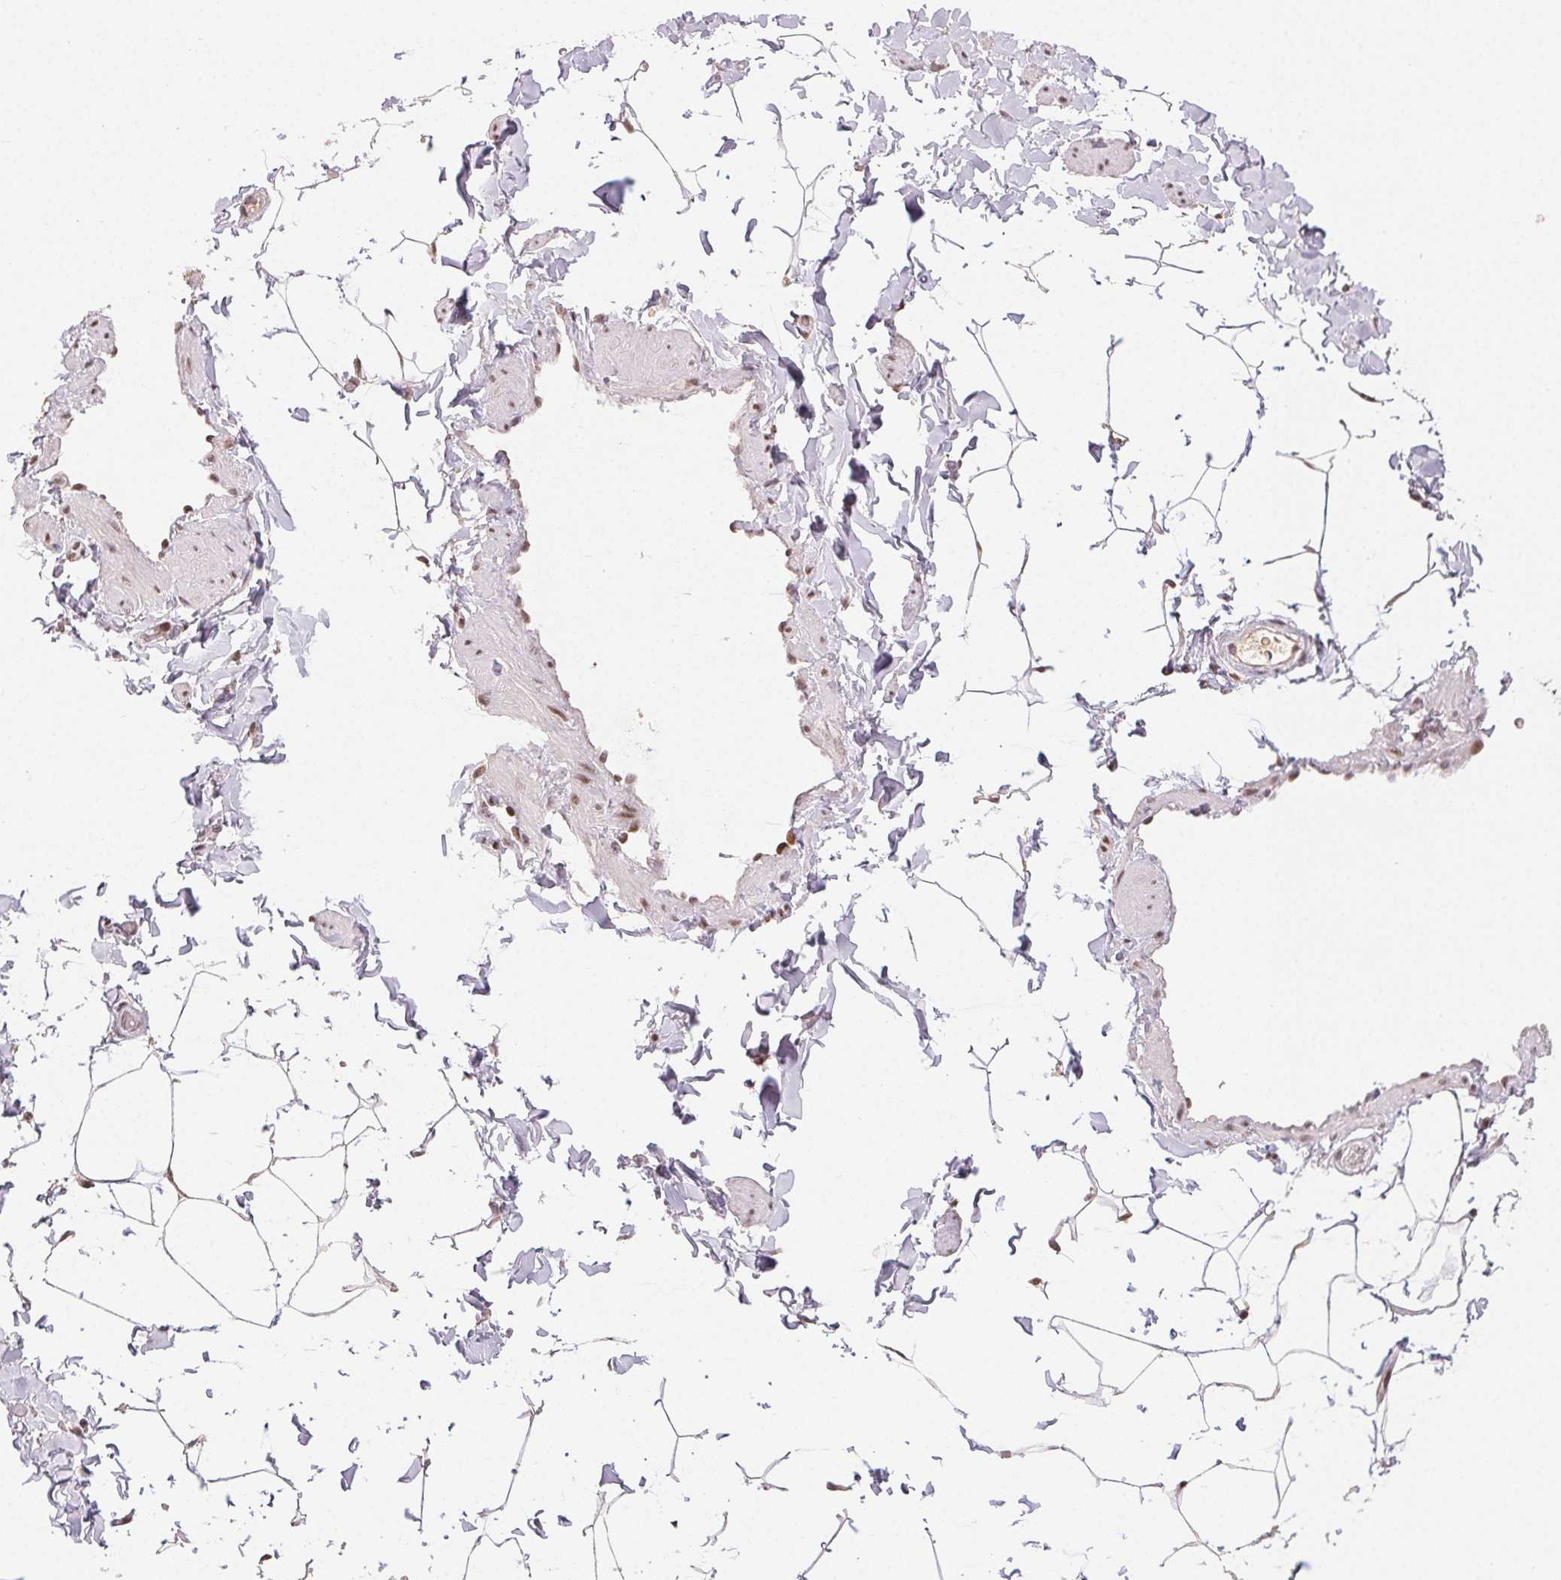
{"staining": {"intensity": "negative", "quantity": "none", "location": "none"}, "tissue": "adipose tissue", "cell_type": "Adipocytes", "image_type": "normal", "snomed": [{"axis": "morphology", "description": "Normal tissue, NOS"}, {"axis": "topography", "description": "Epididymis"}, {"axis": "topography", "description": "Peripheral nerve tissue"}], "caption": "High power microscopy image of an immunohistochemistry (IHC) photomicrograph of benign adipose tissue, revealing no significant expression in adipocytes.", "gene": "MAPKAPK2", "patient": {"sex": "male", "age": 32}}